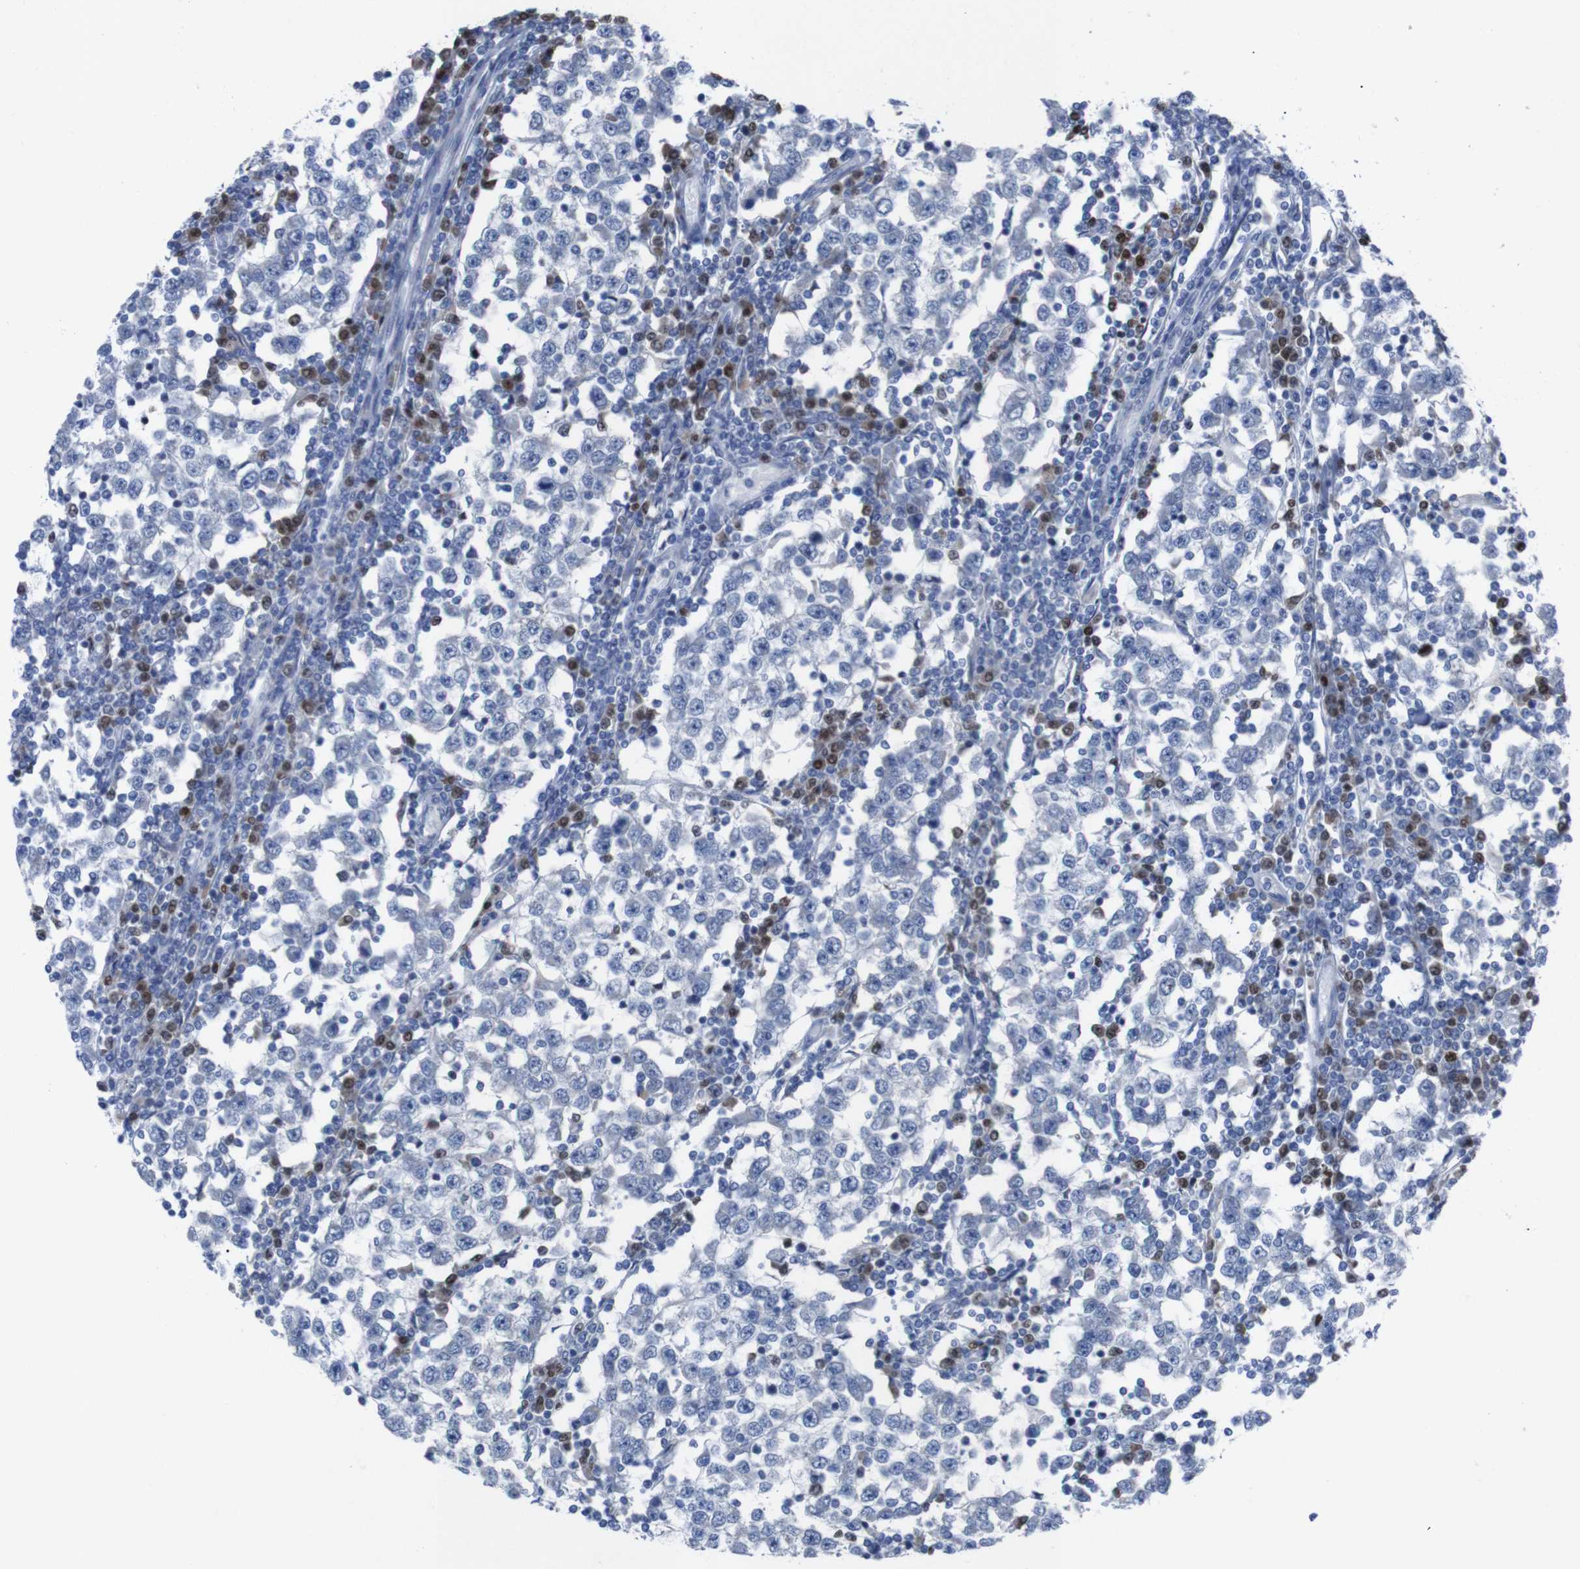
{"staining": {"intensity": "negative", "quantity": "none", "location": "none"}, "tissue": "testis cancer", "cell_type": "Tumor cells", "image_type": "cancer", "snomed": [{"axis": "morphology", "description": "Seminoma, NOS"}, {"axis": "topography", "description": "Testis"}], "caption": "The photomicrograph demonstrates no staining of tumor cells in testis cancer.", "gene": "IRF4", "patient": {"sex": "male", "age": 65}}